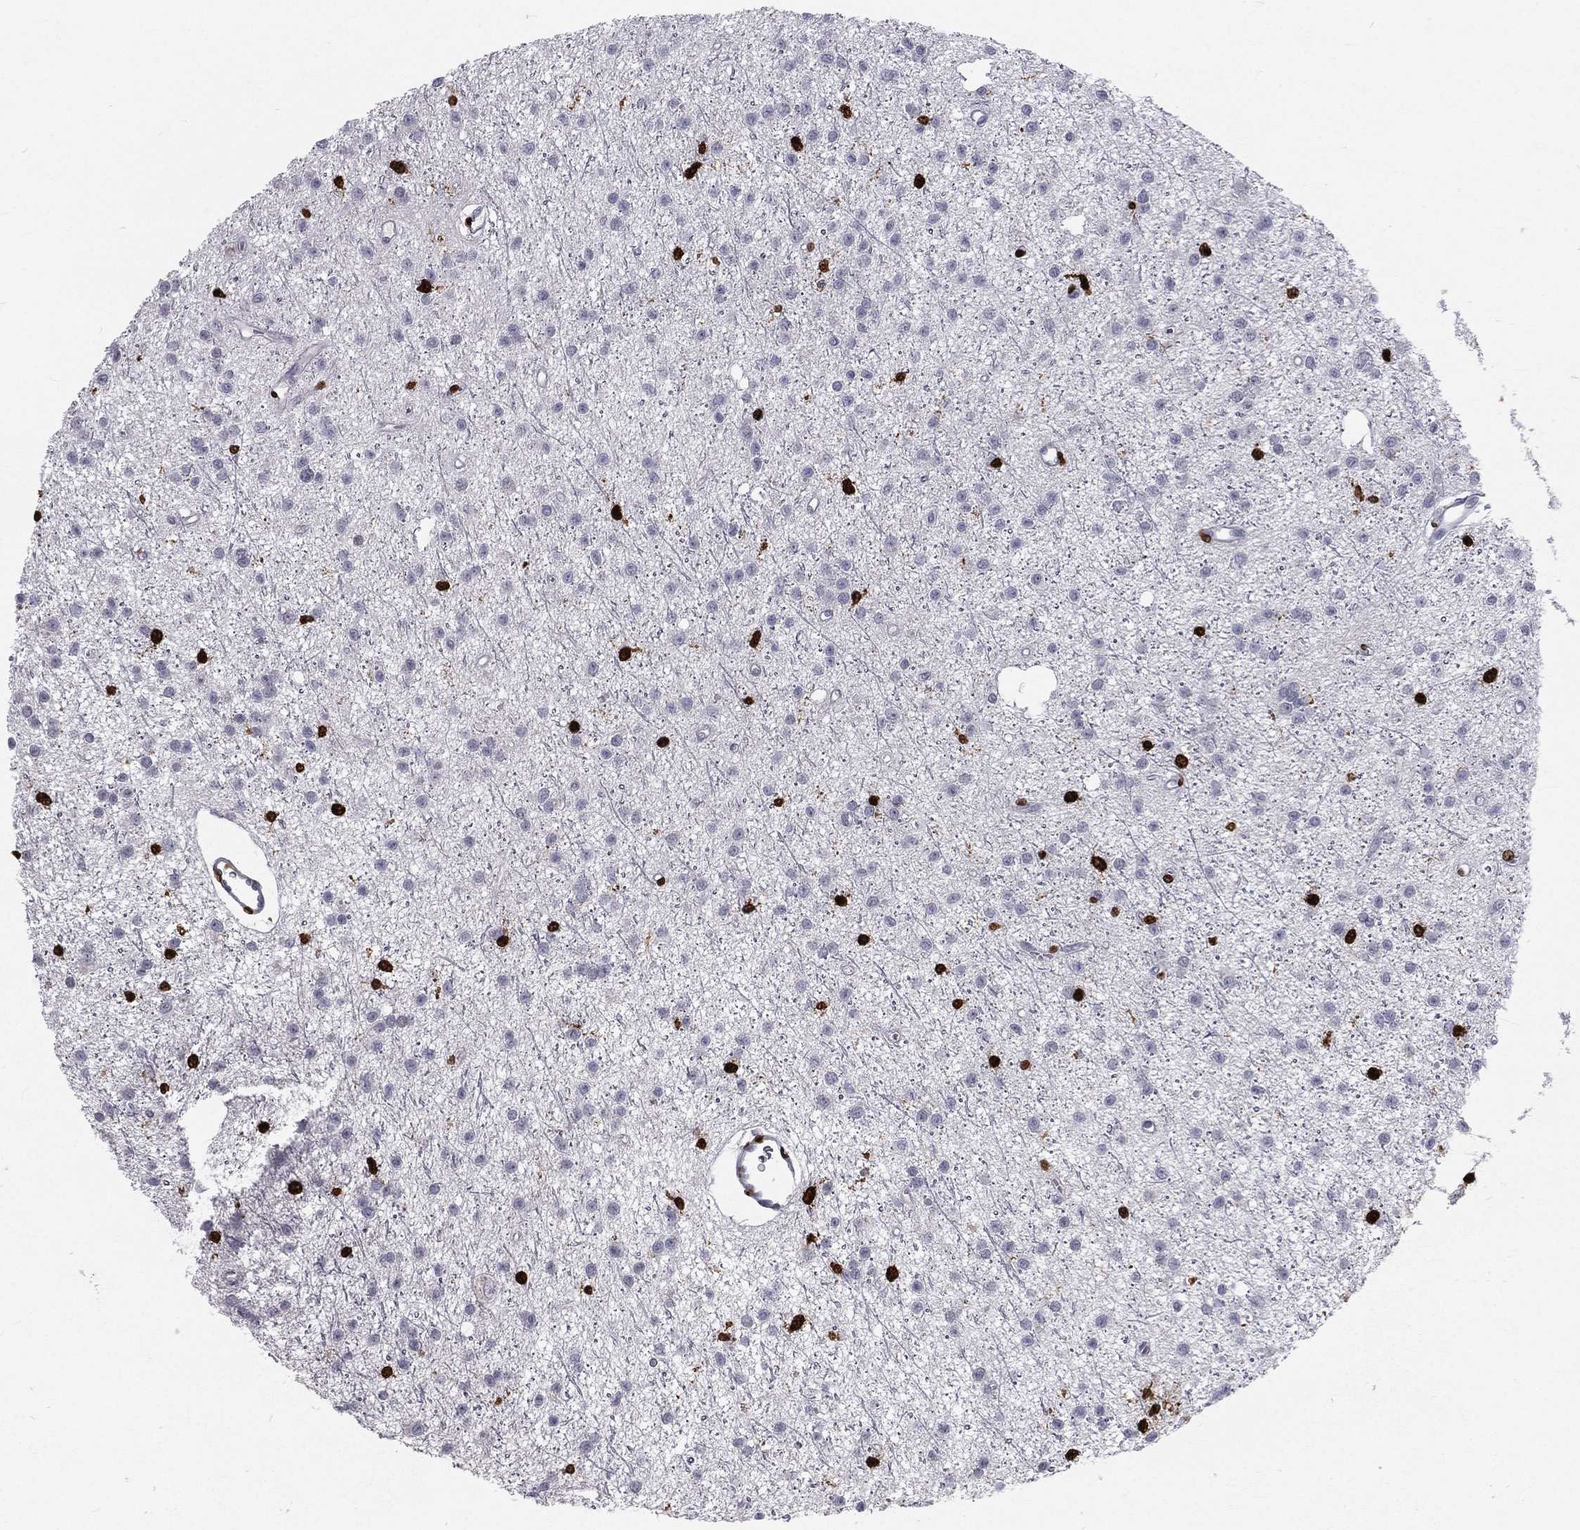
{"staining": {"intensity": "negative", "quantity": "none", "location": "none"}, "tissue": "glioma", "cell_type": "Tumor cells", "image_type": "cancer", "snomed": [{"axis": "morphology", "description": "Glioma, malignant, Low grade"}, {"axis": "topography", "description": "Brain"}], "caption": "DAB (3,3'-diaminobenzidine) immunohistochemical staining of glioma reveals no significant positivity in tumor cells.", "gene": "MNDA", "patient": {"sex": "male", "age": 27}}